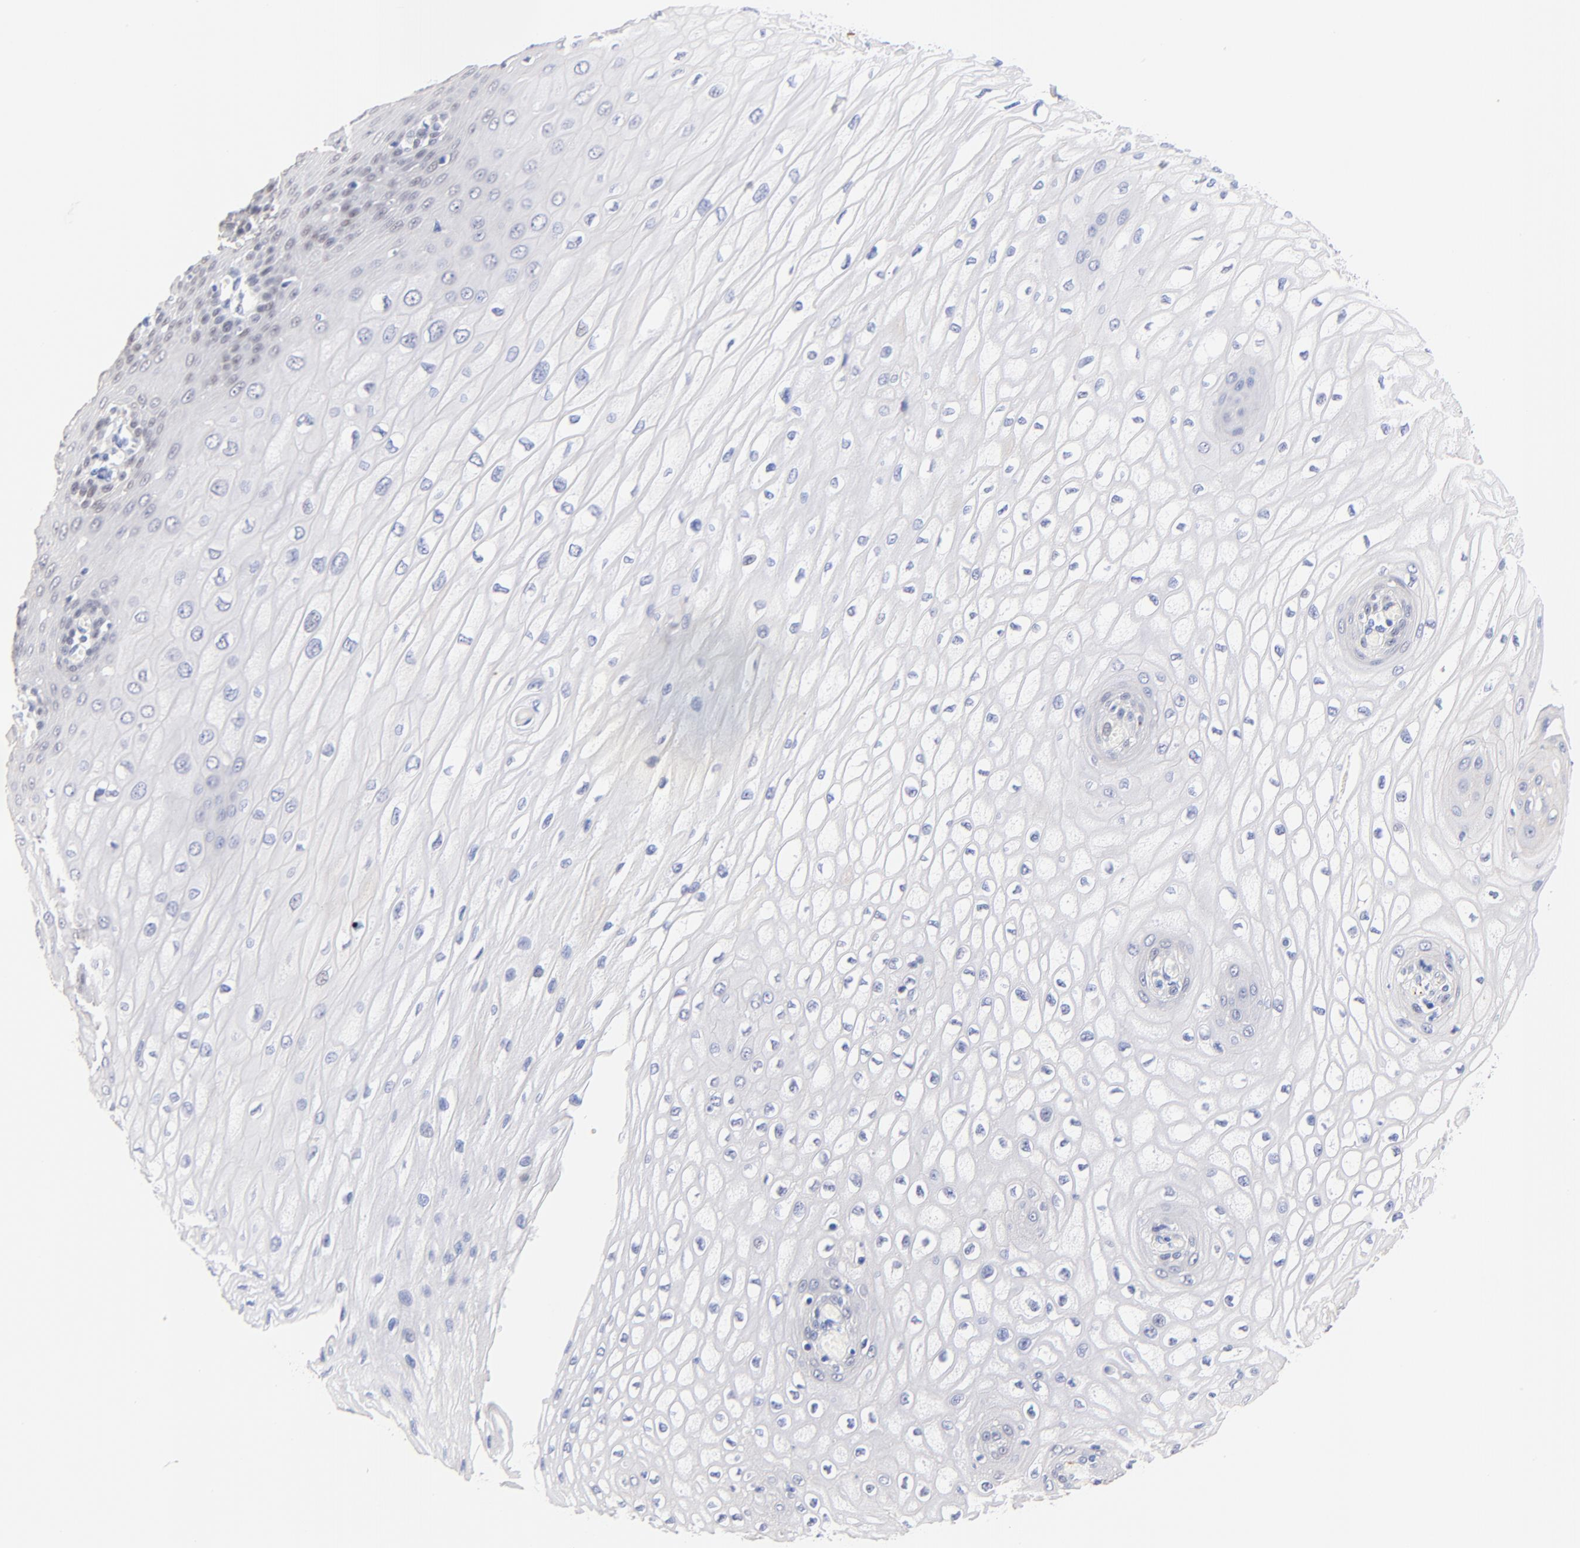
{"staining": {"intensity": "negative", "quantity": "none", "location": "none"}, "tissue": "esophagus", "cell_type": "Squamous epithelial cells", "image_type": "normal", "snomed": [{"axis": "morphology", "description": "Normal tissue, NOS"}, {"axis": "topography", "description": "Esophagus"}], "caption": "High magnification brightfield microscopy of normal esophagus stained with DAB (brown) and counterstained with hematoxylin (blue): squamous epithelial cells show no significant positivity. Nuclei are stained in blue.", "gene": "FAM117B", "patient": {"sex": "male", "age": 65}}